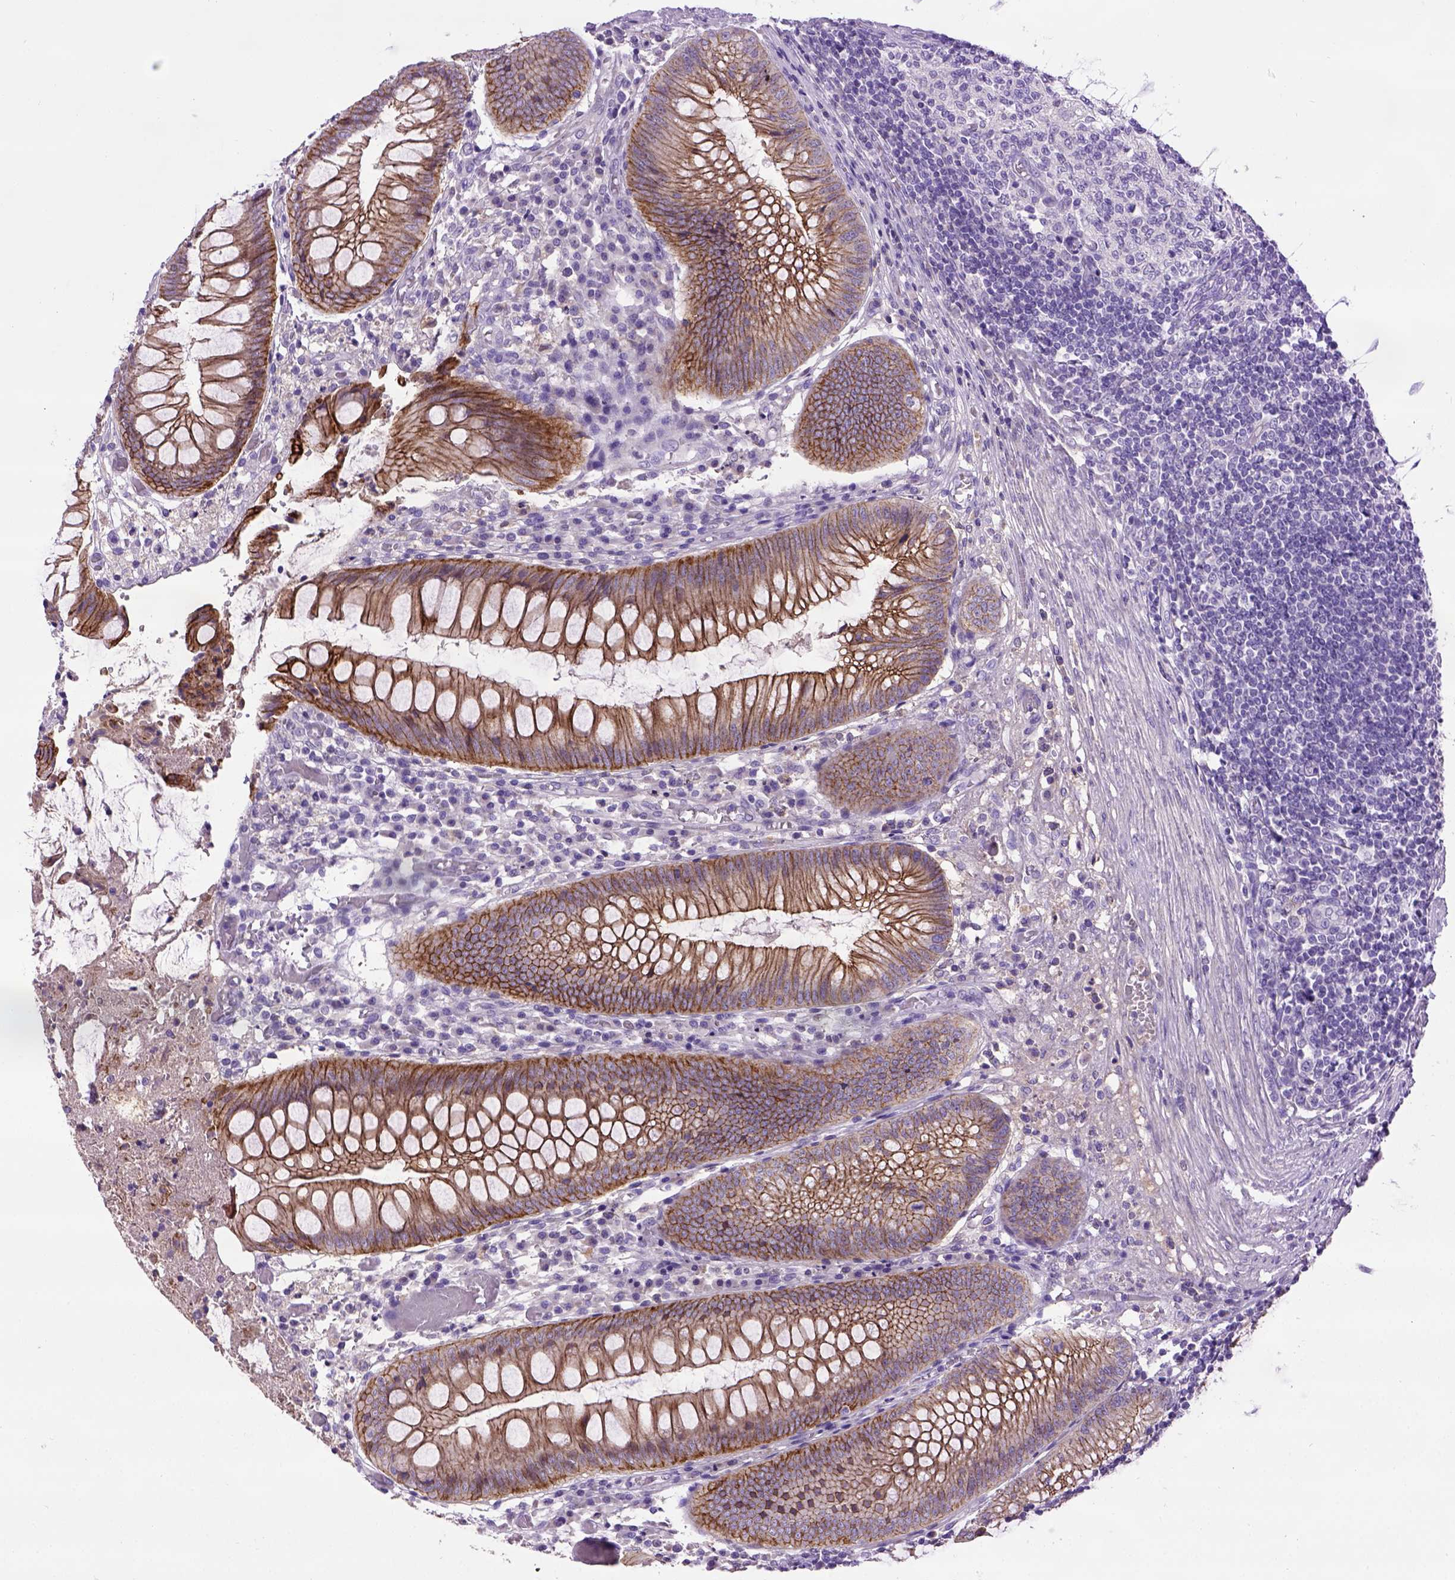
{"staining": {"intensity": "strong", "quantity": ">75%", "location": "cytoplasmic/membranous"}, "tissue": "appendix", "cell_type": "Glandular cells", "image_type": "normal", "snomed": [{"axis": "morphology", "description": "Normal tissue, NOS"}, {"axis": "morphology", "description": "Inflammation, NOS"}, {"axis": "topography", "description": "Appendix"}], "caption": "High-magnification brightfield microscopy of unremarkable appendix stained with DAB (brown) and counterstained with hematoxylin (blue). glandular cells exhibit strong cytoplasmic/membranous expression is identified in about>75% of cells.", "gene": "CDH1", "patient": {"sex": "male", "age": 16}}